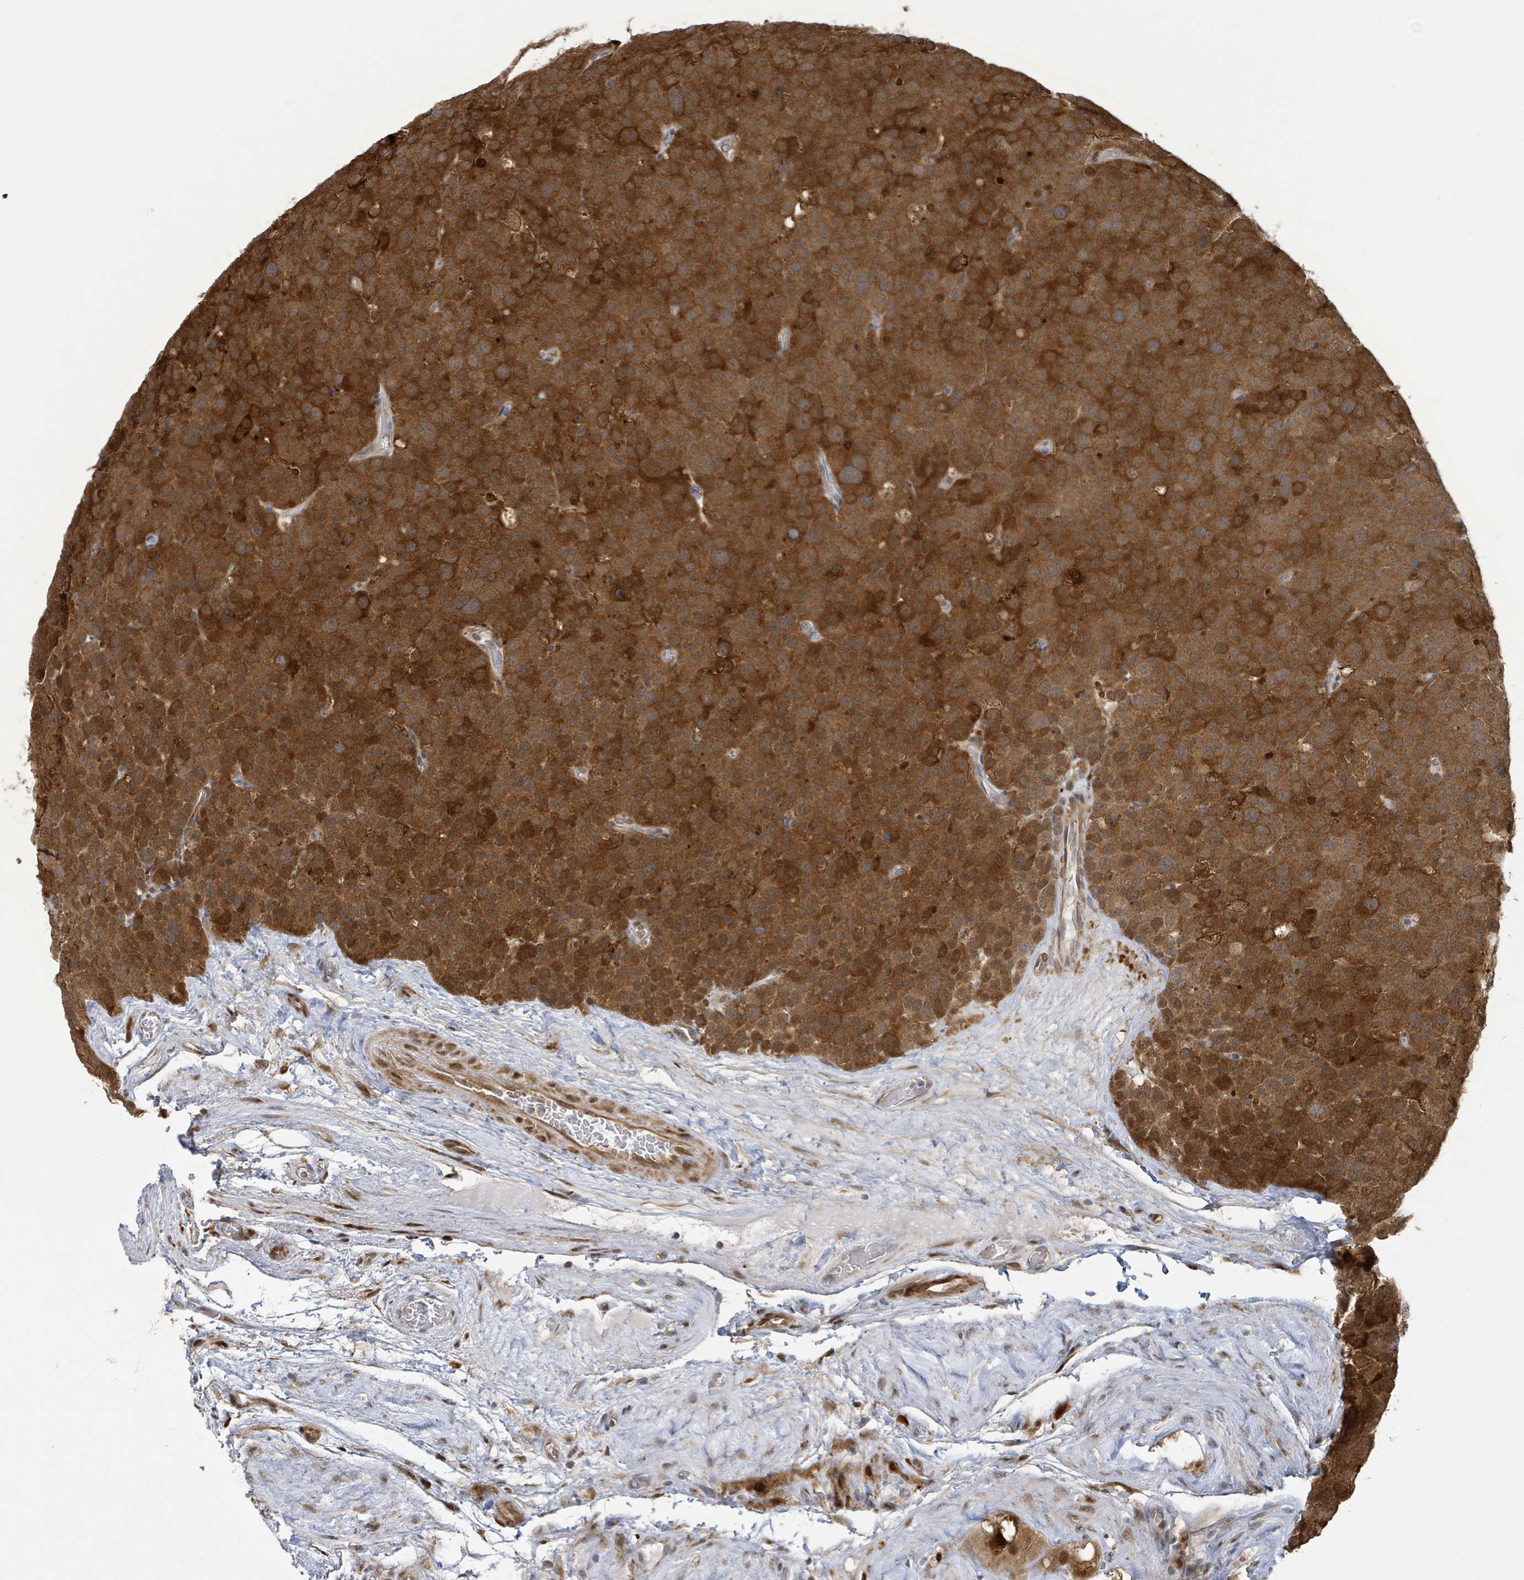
{"staining": {"intensity": "strong", "quantity": ">75%", "location": "cytoplasmic/membranous"}, "tissue": "testis cancer", "cell_type": "Tumor cells", "image_type": "cancer", "snomed": [{"axis": "morphology", "description": "Seminoma, NOS"}, {"axis": "topography", "description": "Testis"}], "caption": "Protein expression analysis of human seminoma (testis) reveals strong cytoplasmic/membranous staining in about >75% of tumor cells.", "gene": "PSMB7", "patient": {"sex": "male", "age": 71}}